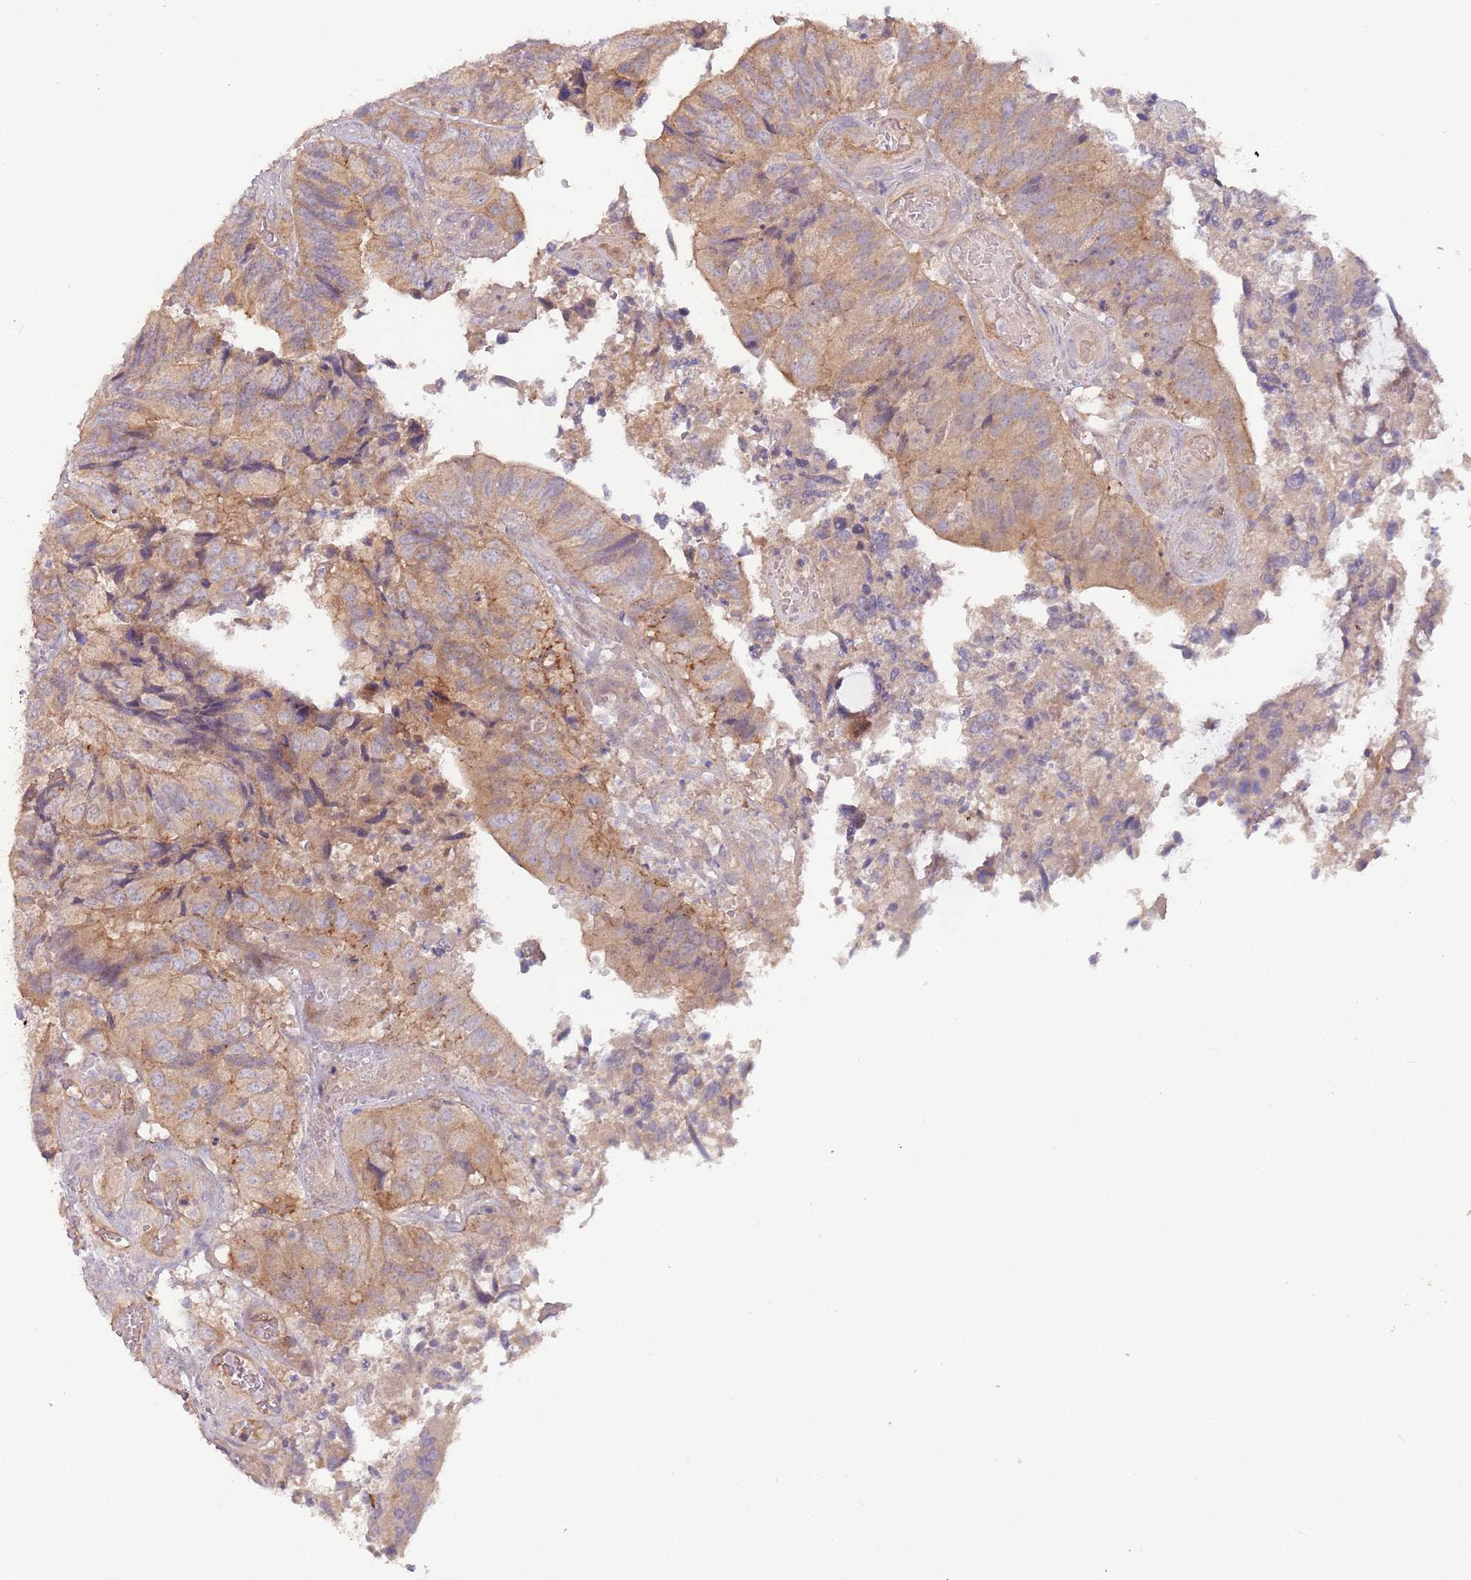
{"staining": {"intensity": "weak", "quantity": ">75%", "location": "cytoplasmic/membranous"}, "tissue": "colorectal cancer", "cell_type": "Tumor cells", "image_type": "cancer", "snomed": [{"axis": "morphology", "description": "Adenocarcinoma, NOS"}, {"axis": "topography", "description": "Colon"}], "caption": "Tumor cells display weak cytoplasmic/membranous positivity in approximately >75% of cells in colorectal cancer.", "gene": "SAV1", "patient": {"sex": "female", "age": 67}}